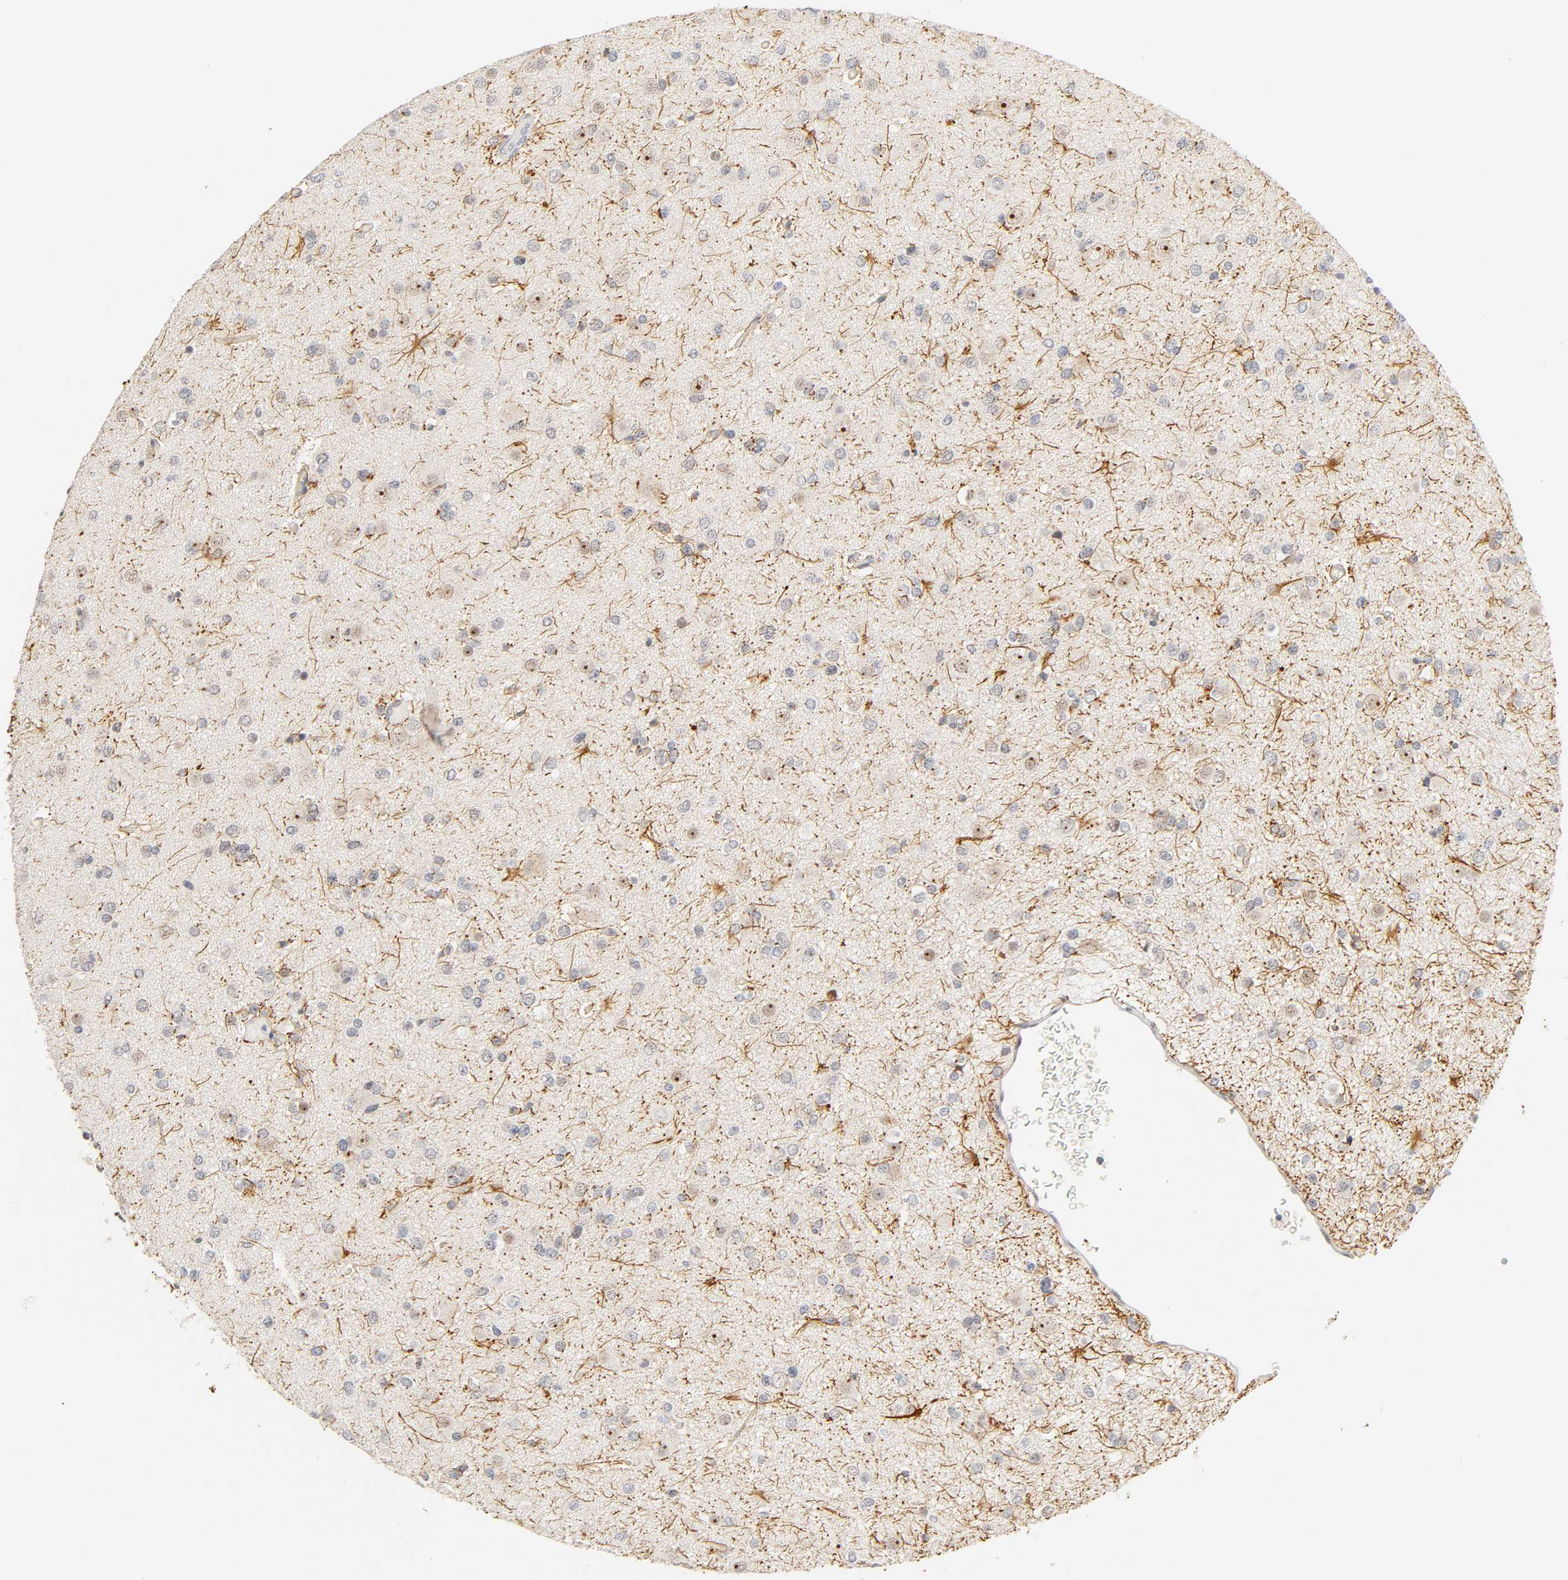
{"staining": {"intensity": "strong", "quantity": "25%-75%", "location": "cytoplasmic/membranous"}, "tissue": "glioma", "cell_type": "Tumor cells", "image_type": "cancer", "snomed": [{"axis": "morphology", "description": "Glioma, malignant, Low grade"}, {"axis": "topography", "description": "Brain"}], "caption": "Immunohistochemistry (IHC) staining of malignant glioma (low-grade), which displays high levels of strong cytoplasmic/membranous staining in approximately 25%-75% of tumor cells indicating strong cytoplasmic/membranous protein expression. The staining was performed using DAB (brown) for protein detection and nuclei were counterstained in hematoxylin (blue).", "gene": "MNAT1", "patient": {"sex": "male", "age": 42}}